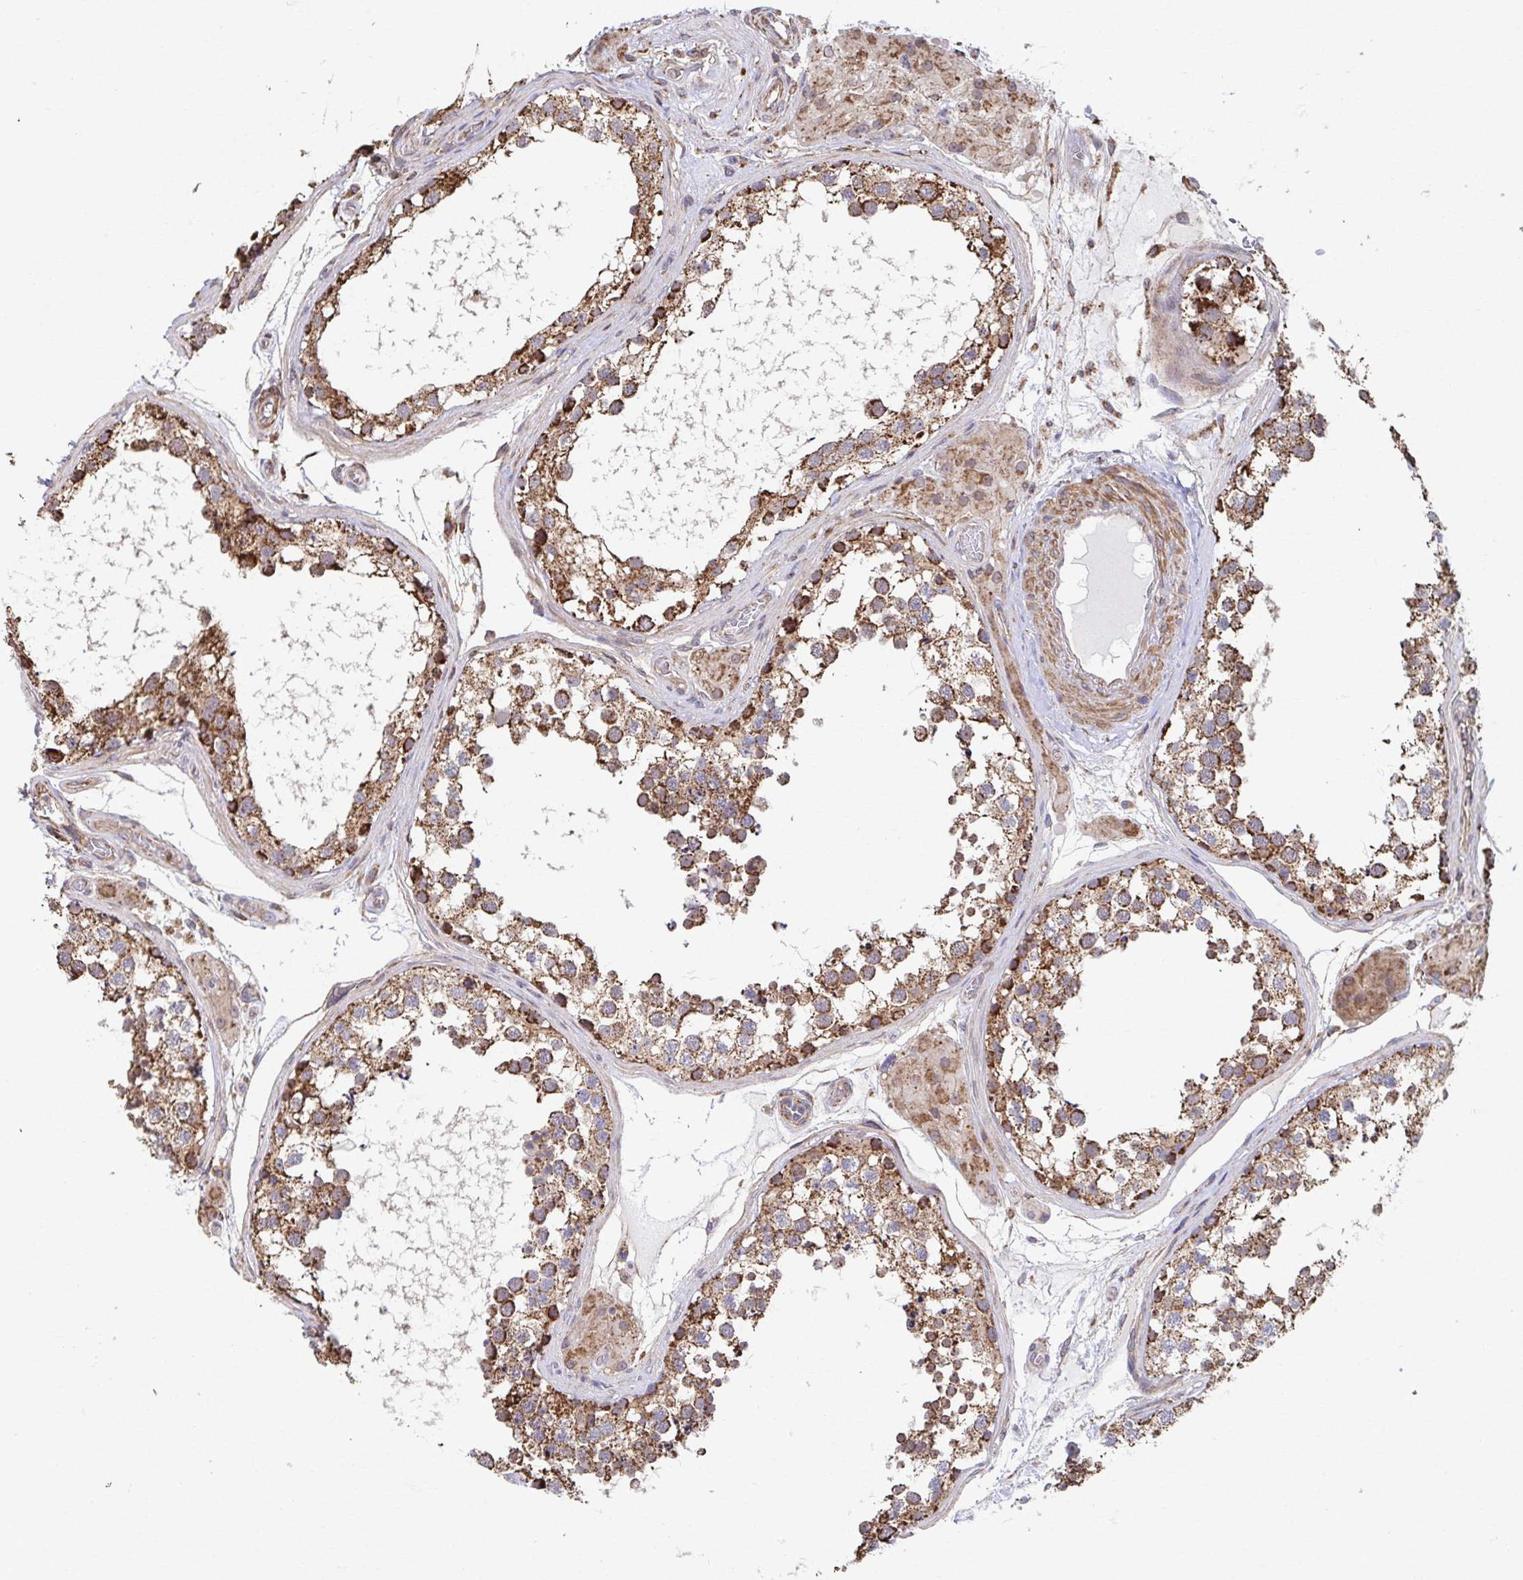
{"staining": {"intensity": "moderate", "quantity": ">75%", "location": "cytoplasmic/membranous"}, "tissue": "testis", "cell_type": "Cells in seminiferous ducts", "image_type": "normal", "snomed": [{"axis": "morphology", "description": "Normal tissue, NOS"}, {"axis": "morphology", "description": "Seminoma, NOS"}, {"axis": "topography", "description": "Testis"}], "caption": "This micrograph demonstrates immunohistochemistry (IHC) staining of benign testis, with medium moderate cytoplasmic/membranous positivity in about >75% of cells in seminiferous ducts.", "gene": "KLHL34", "patient": {"sex": "male", "age": 65}}